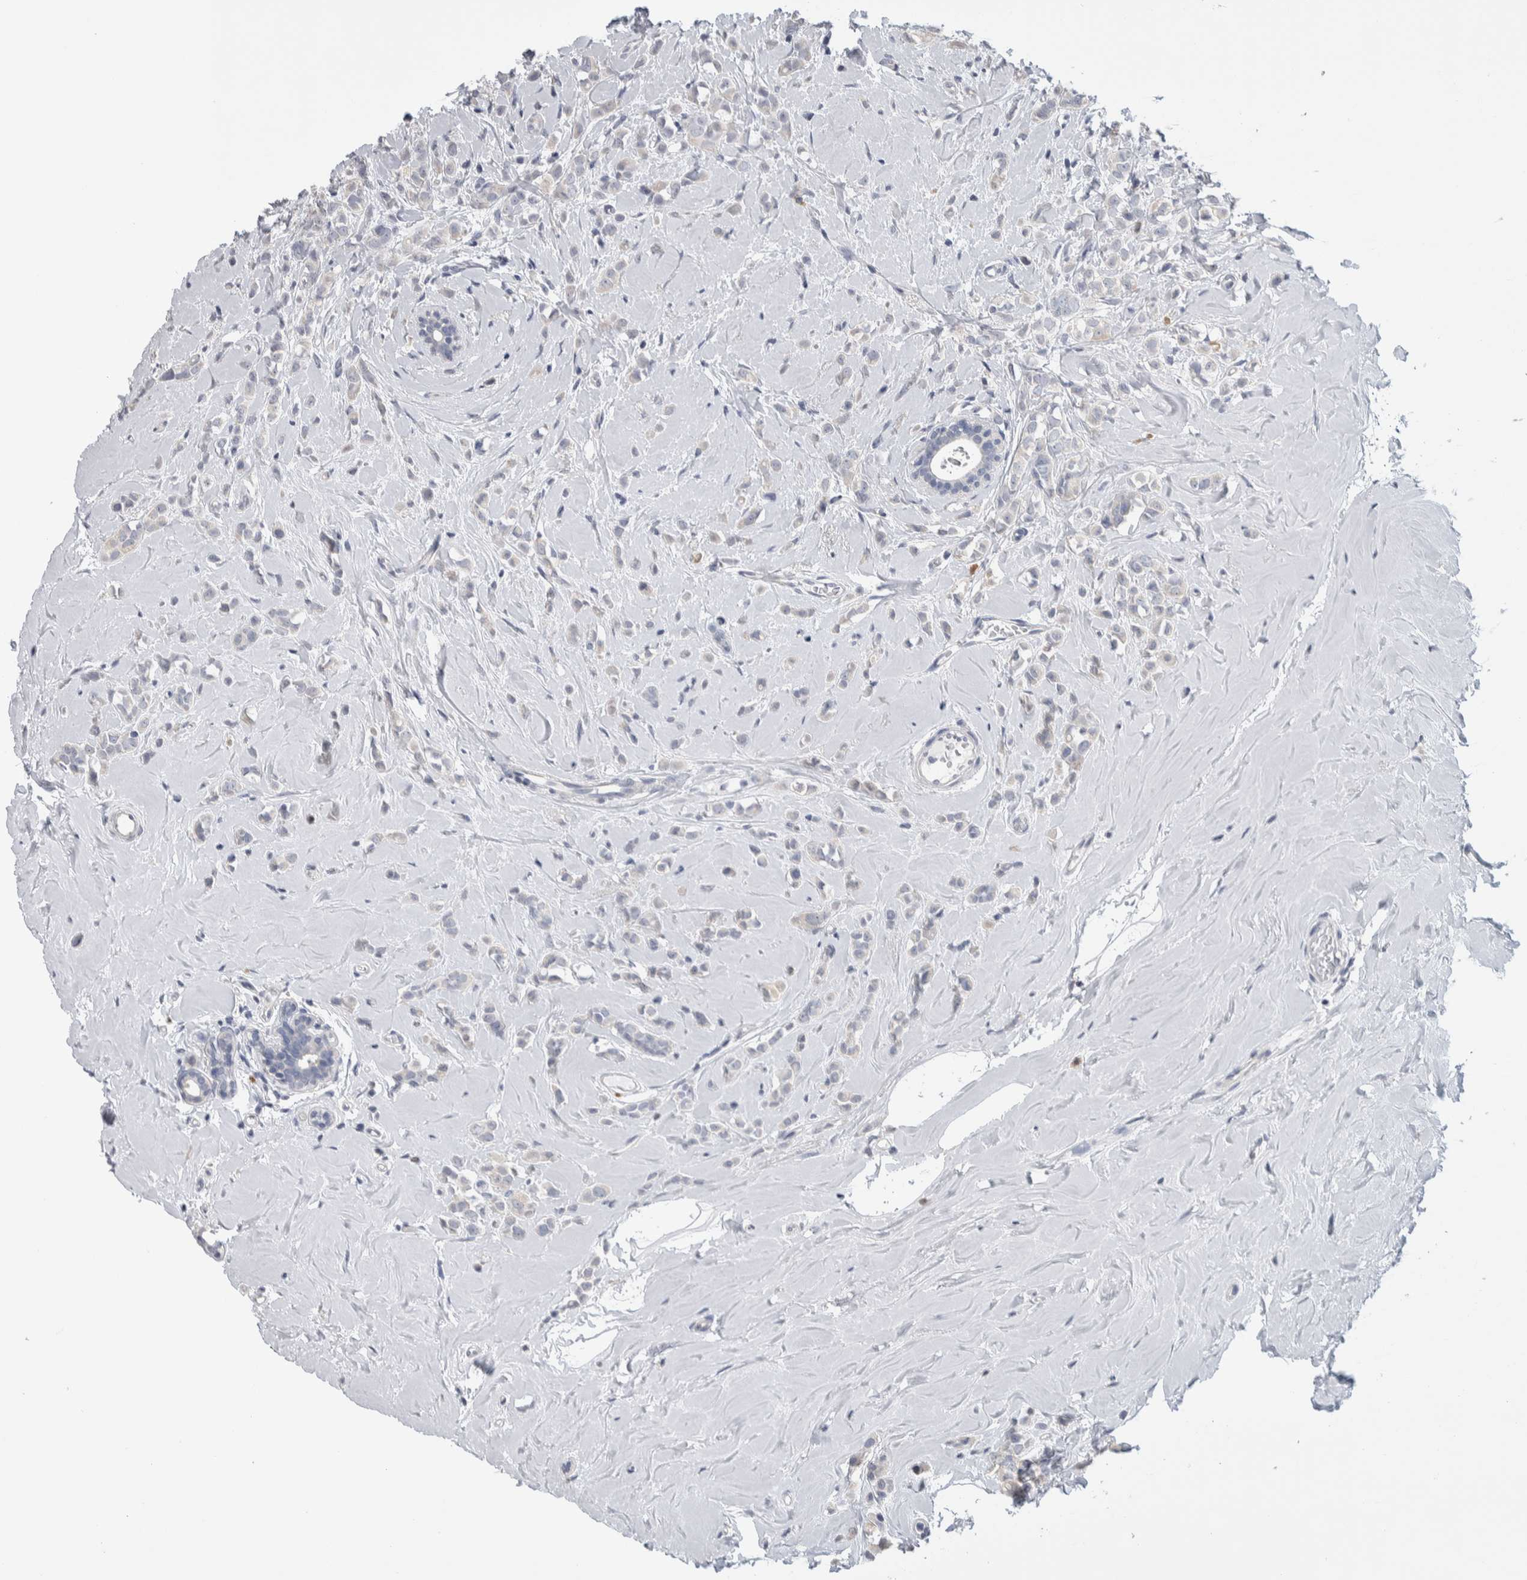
{"staining": {"intensity": "negative", "quantity": "none", "location": "none"}, "tissue": "breast cancer", "cell_type": "Tumor cells", "image_type": "cancer", "snomed": [{"axis": "morphology", "description": "Lobular carcinoma"}, {"axis": "topography", "description": "Breast"}], "caption": "An image of lobular carcinoma (breast) stained for a protein displays no brown staining in tumor cells.", "gene": "IBTK", "patient": {"sex": "female", "age": 47}}